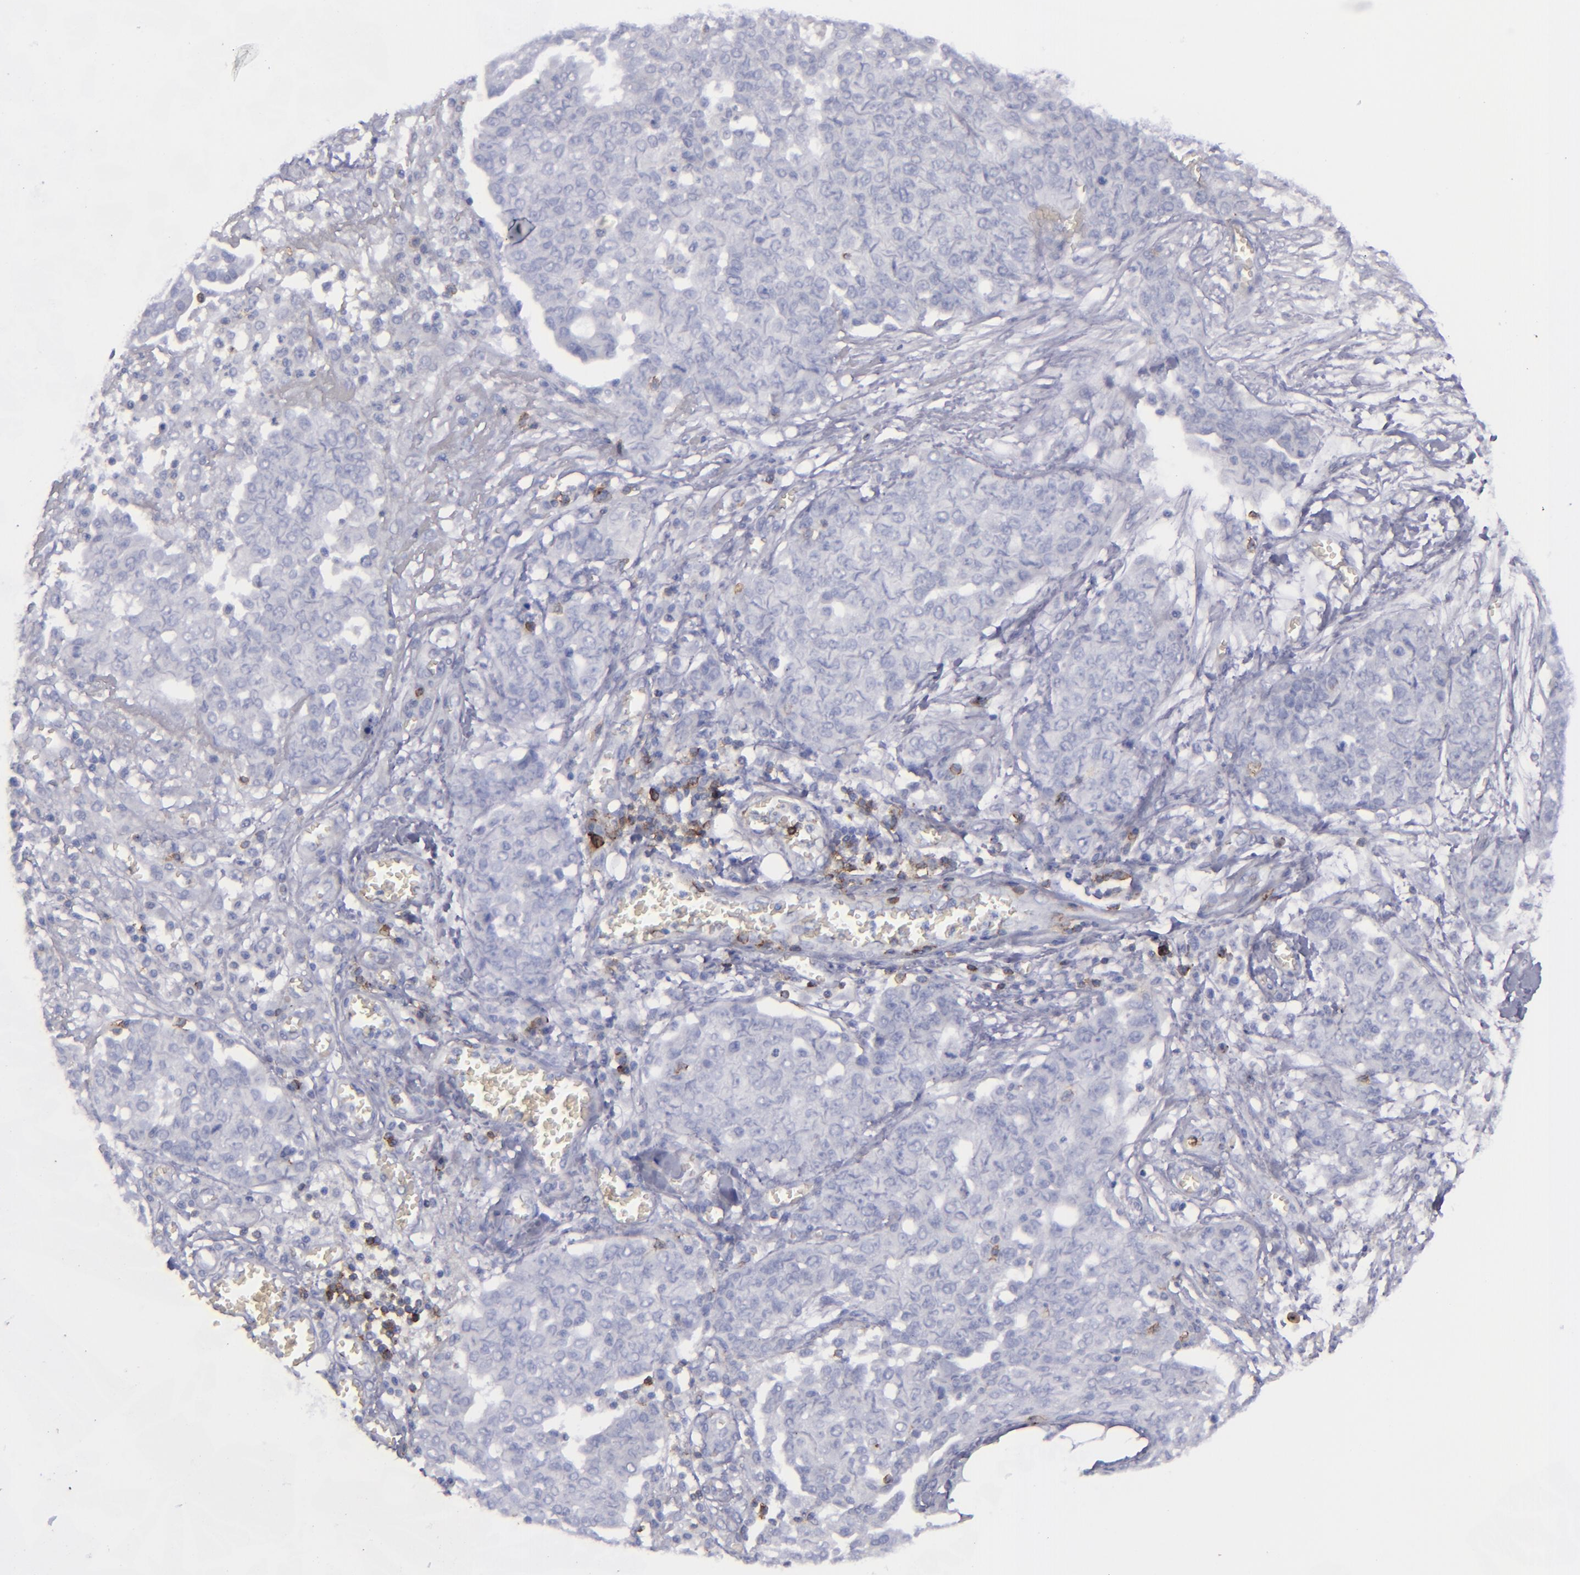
{"staining": {"intensity": "negative", "quantity": "none", "location": "none"}, "tissue": "ovarian cancer", "cell_type": "Tumor cells", "image_type": "cancer", "snomed": [{"axis": "morphology", "description": "Cystadenocarcinoma, serous, NOS"}, {"axis": "topography", "description": "Soft tissue"}, {"axis": "topography", "description": "Ovary"}], "caption": "IHC photomicrograph of ovarian serous cystadenocarcinoma stained for a protein (brown), which exhibits no expression in tumor cells. (IHC, brightfield microscopy, high magnification).", "gene": "CD27", "patient": {"sex": "female", "age": 57}}